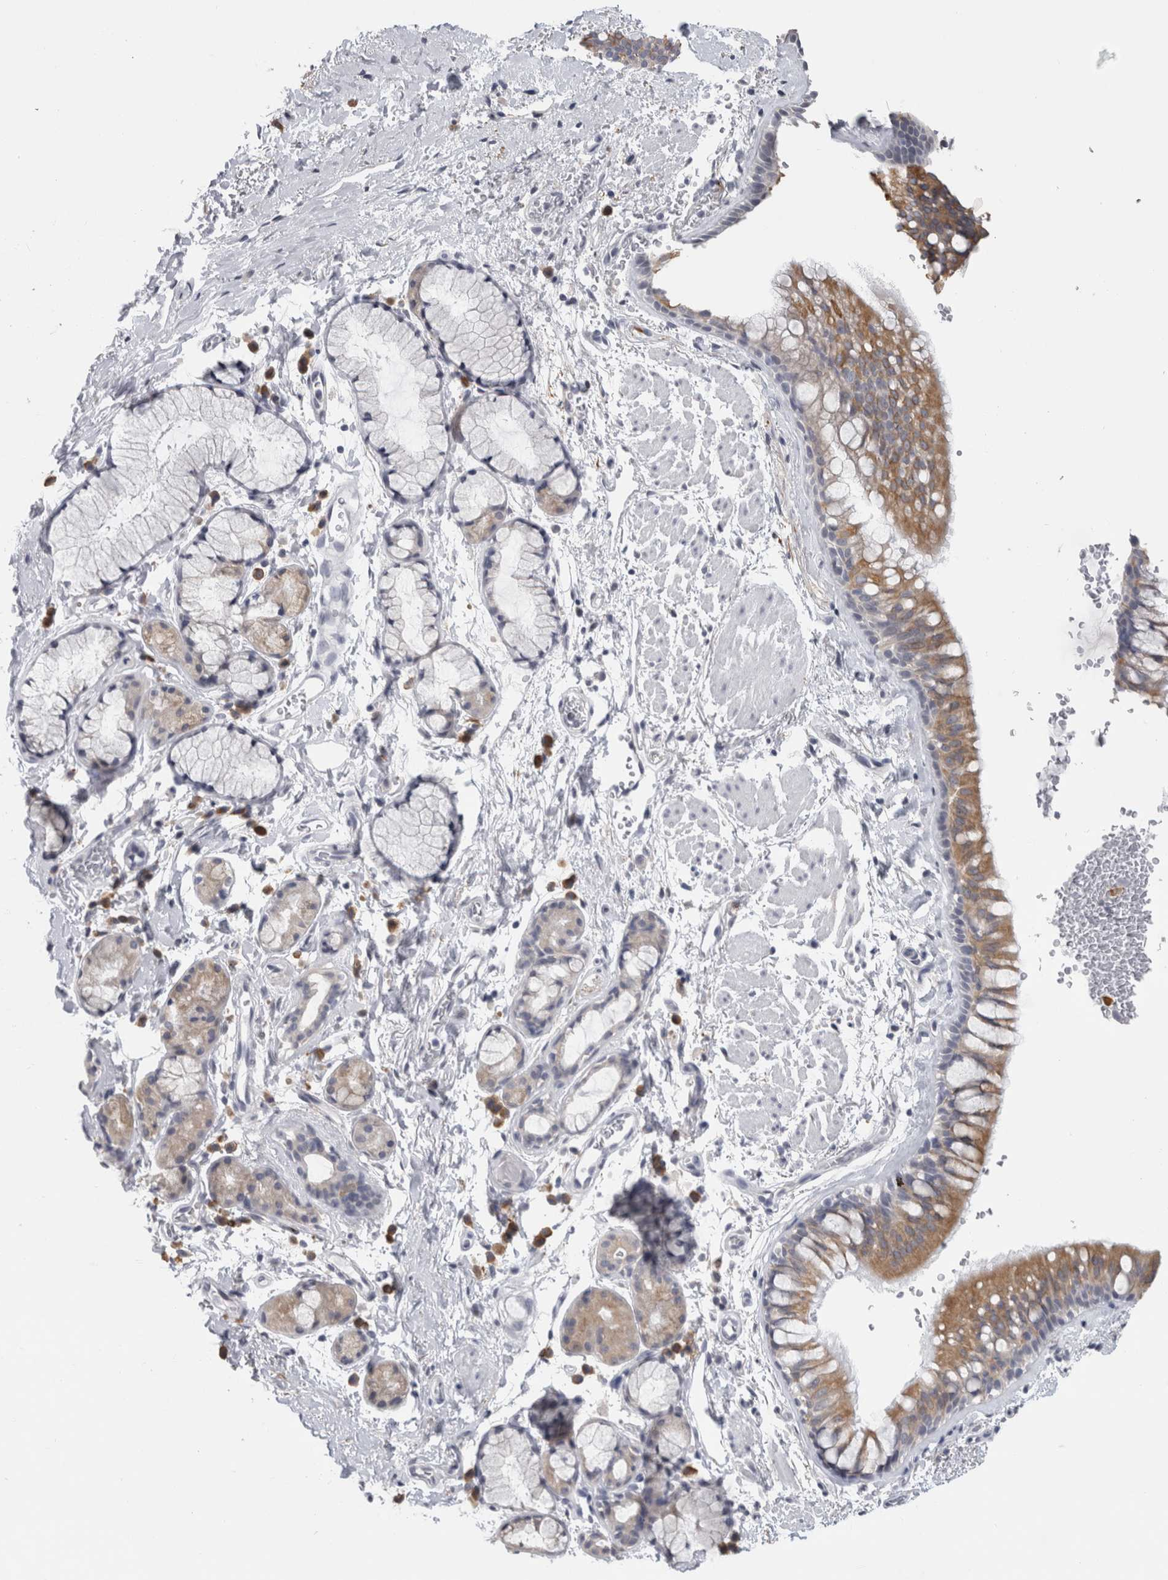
{"staining": {"intensity": "moderate", "quantity": ">75%", "location": "cytoplasmic/membranous"}, "tissue": "bronchus", "cell_type": "Respiratory epithelial cells", "image_type": "normal", "snomed": [{"axis": "morphology", "description": "Normal tissue, NOS"}, {"axis": "topography", "description": "Cartilage tissue"}, {"axis": "topography", "description": "Bronchus"}], "caption": "The photomicrograph demonstrates immunohistochemical staining of normal bronchus. There is moderate cytoplasmic/membranous expression is identified in approximately >75% of respiratory epithelial cells. The staining is performed using DAB brown chromogen to label protein expression. The nuclei are counter-stained blue using hematoxylin.", "gene": "TMEM242", "patient": {"sex": "female", "age": 53}}